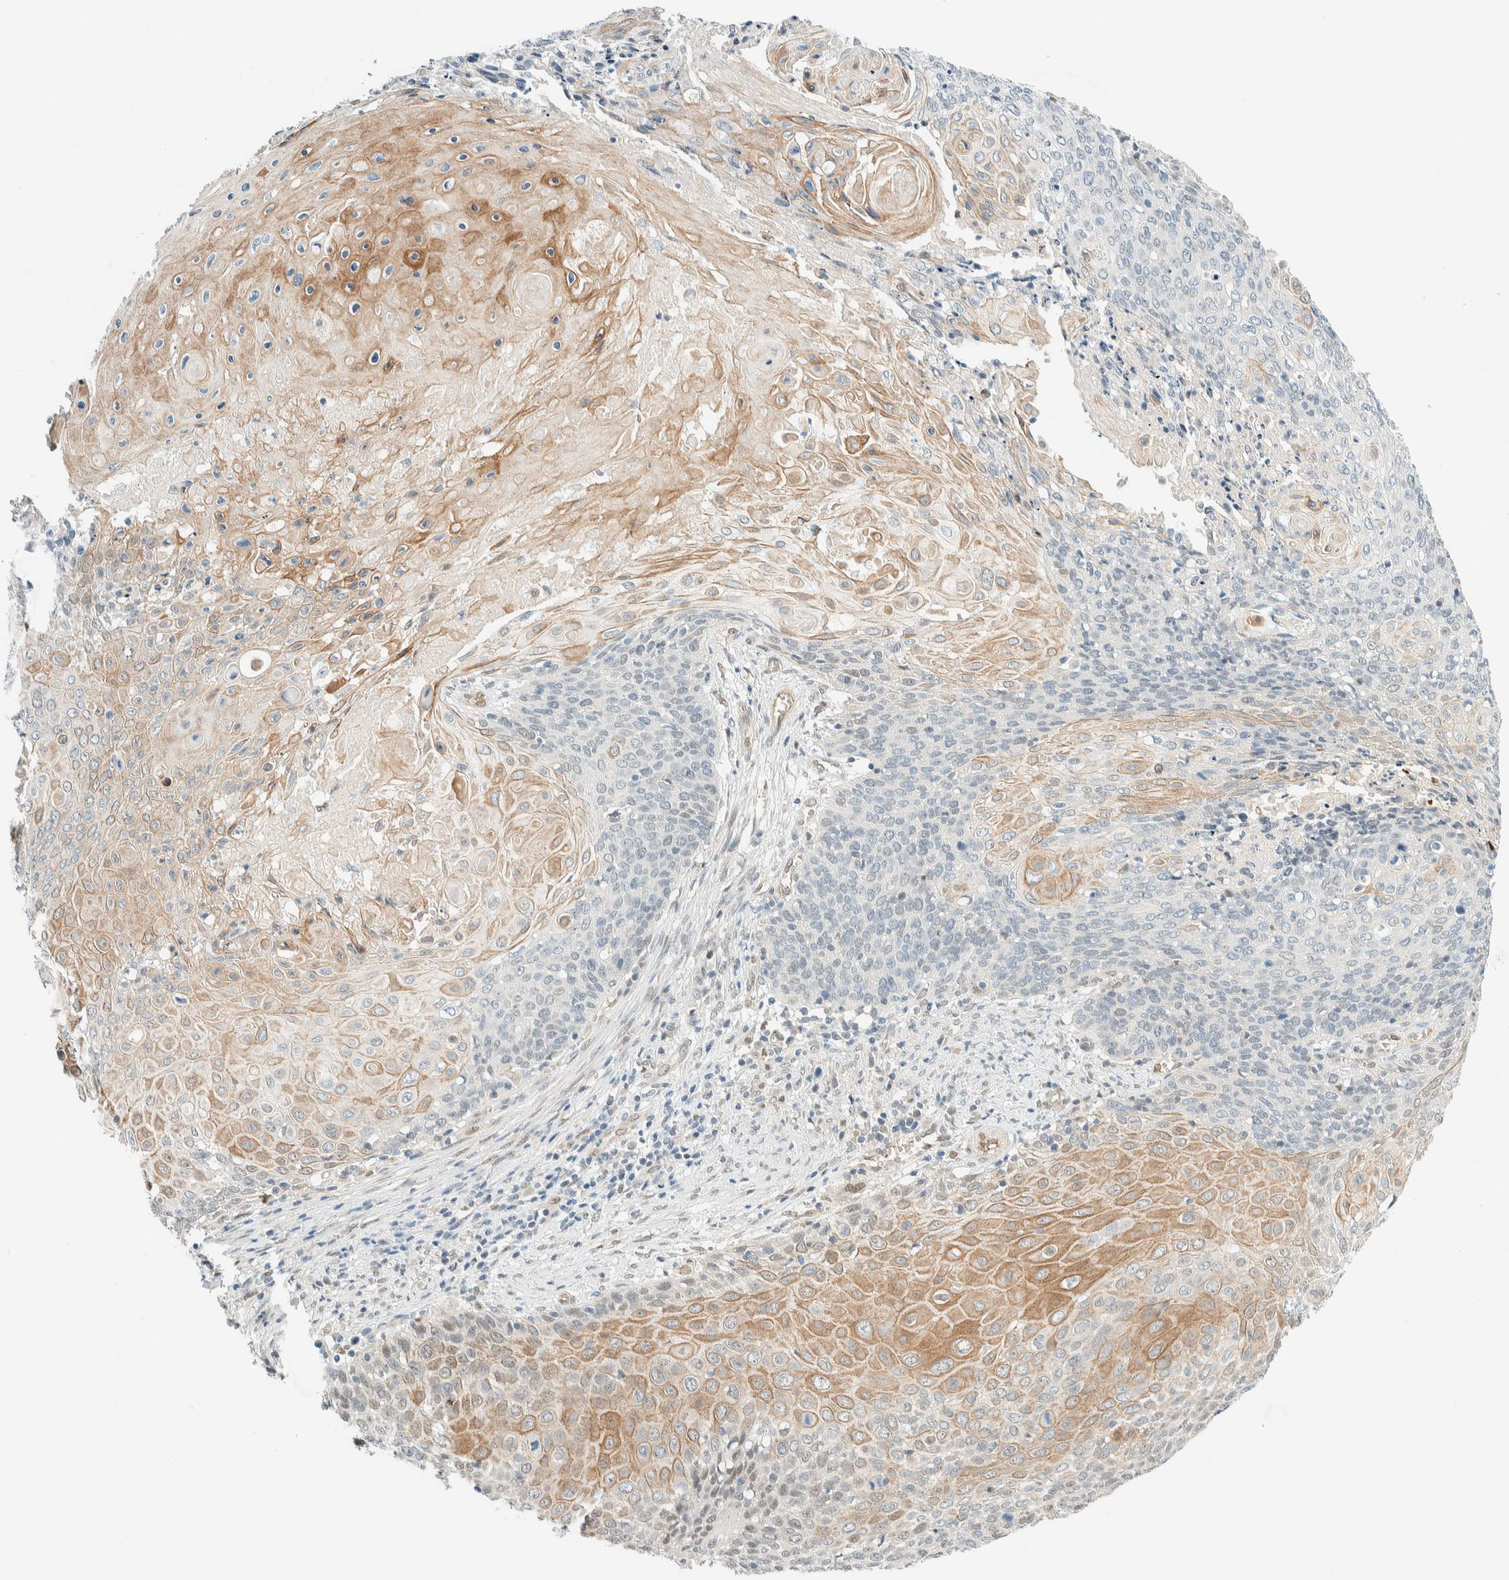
{"staining": {"intensity": "moderate", "quantity": "25%-75%", "location": "cytoplasmic/membranous"}, "tissue": "cervical cancer", "cell_type": "Tumor cells", "image_type": "cancer", "snomed": [{"axis": "morphology", "description": "Squamous cell carcinoma, NOS"}, {"axis": "topography", "description": "Cervix"}], "caption": "Human cervical cancer (squamous cell carcinoma) stained with a protein marker reveals moderate staining in tumor cells.", "gene": "TSTD2", "patient": {"sex": "female", "age": 39}}